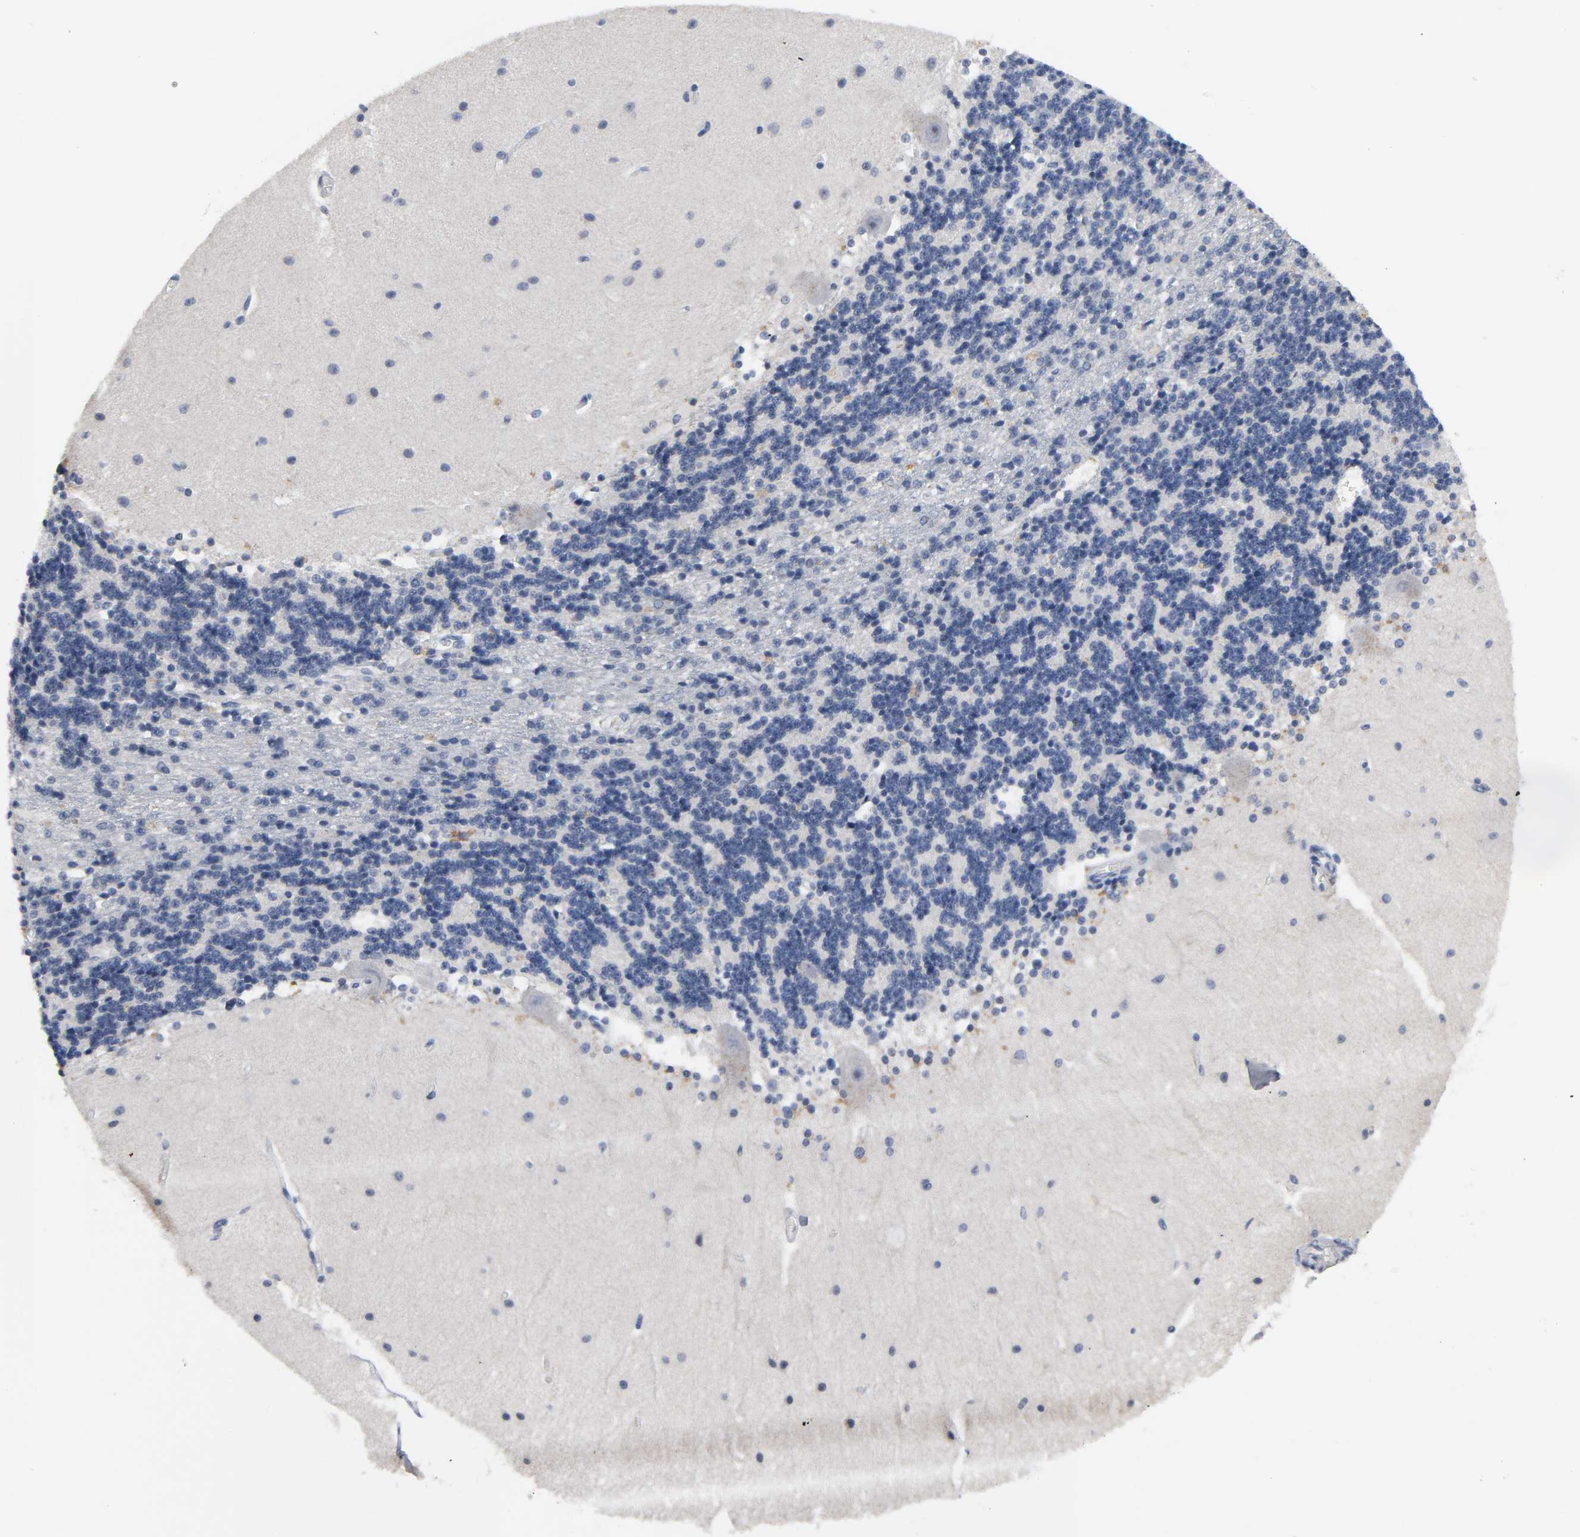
{"staining": {"intensity": "negative", "quantity": "none", "location": "none"}, "tissue": "cerebellum", "cell_type": "Cells in granular layer", "image_type": "normal", "snomed": [{"axis": "morphology", "description": "Normal tissue, NOS"}, {"axis": "topography", "description": "Cerebellum"}], "caption": "This is a micrograph of IHC staining of normal cerebellum, which shows no expression in cells in granular layer. (DAB IHC visualized using brightfield microscopy, high magnification).", "gene": "WEE1", "patient": {"sex": "female", "age": 54}}